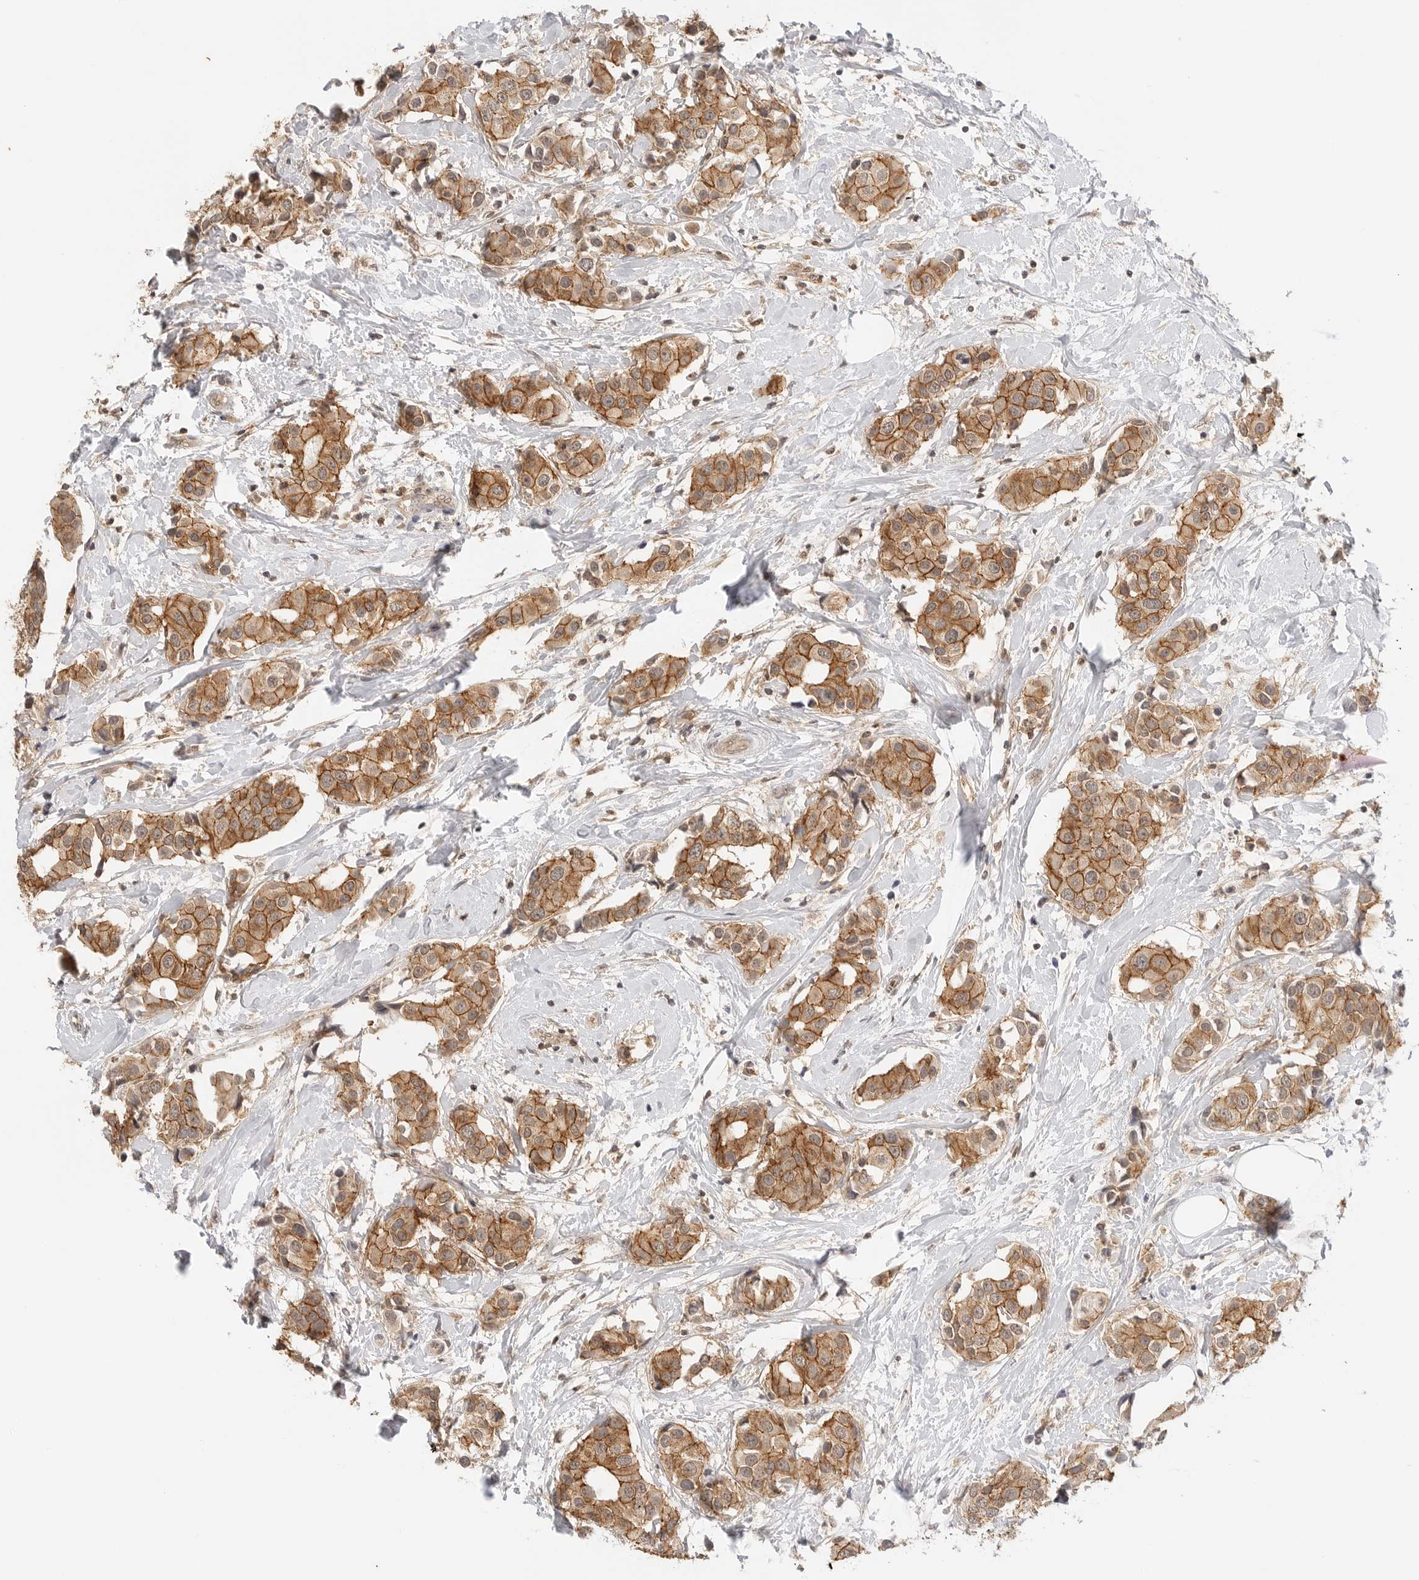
{"staining": {"intensity": "moderate", "quantity": ">75%", "location": "cytoplasmic/membranous"}, "tissue": "breast cancer", "cell_type": "Tumor cells", "image_type": "cancer", "snomed": [{"axis": "morphology", "description": "Normal tissue, NOS"}, {"axis": "morphology", "description": "Duct carcinoma"}, {"axis": "topography", "description": "Breast"}], "caption": "Human breast infiltrating ductal carcinoma stained for a protein (brown) displays moderate cytoplasmic/membranous positive expression in approximately >75% of tumor cells.", "gene": "EPHA1", "patient": {"sex": "female", "age": 39}}